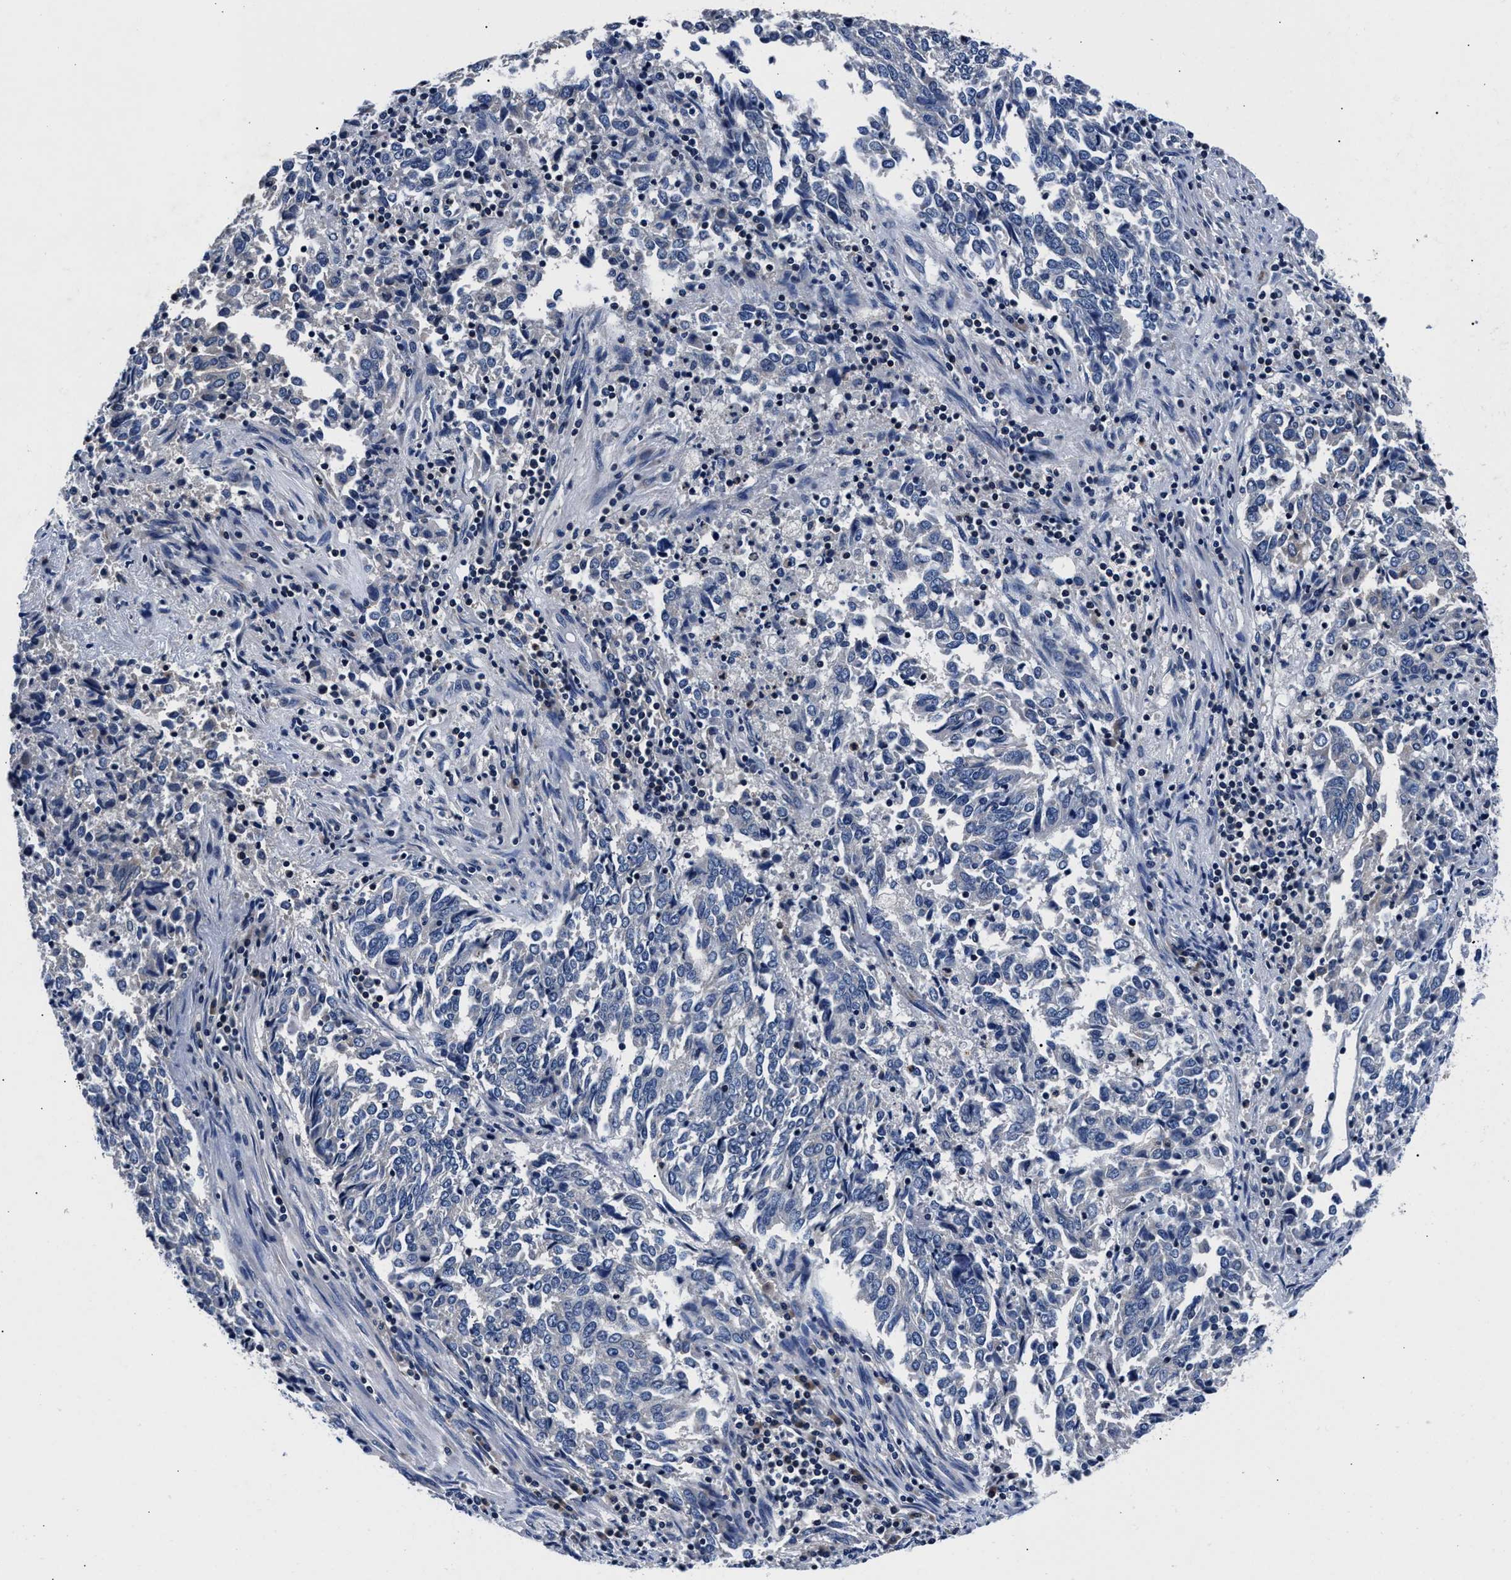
{"staining": {"intensity": "negative", "quantity": "none", "location": "none"}, "tissue": "endometrial cancer", "cell_type": "Tumor cells", "image_type": "cancer", "snomed": [{"axis": "morphology", "description": "Adenocarcinoma, NOS"}, {"axis": "topography", "description": "Endometrium"}], "caption": "A photomicrograph of endometrial cancer (adenocarcinoma) stained for a protein reveals no brown staining in tumor cells.", "gene": "PHF24", "patient": {"sex": "female", "age": 80}}